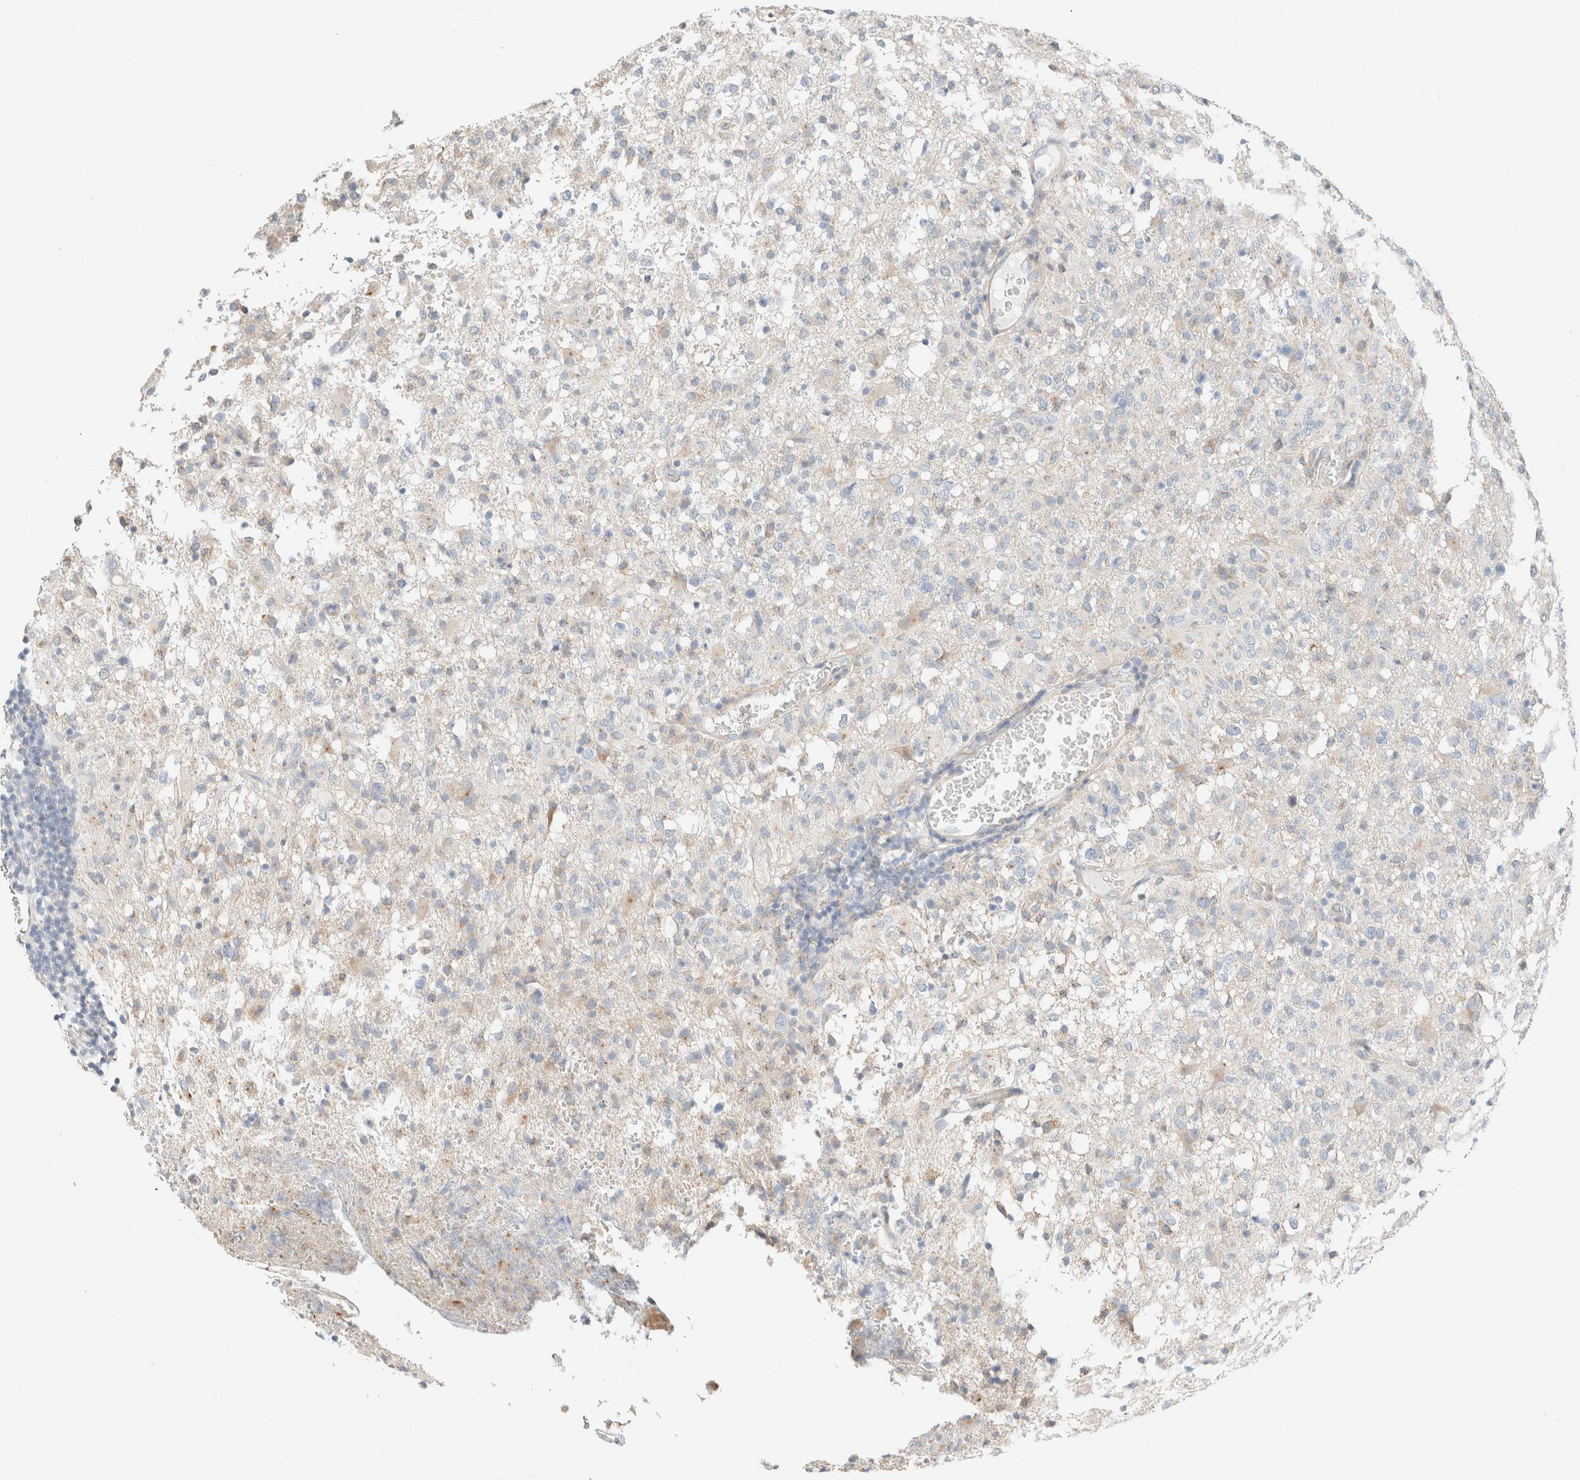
{"staining": {"intensity": "weak", "quantity": "<25%", "location": "cytoplasmic/membranous"}, "tissue": "glioma", "cell_type": "Tumor cells", "image_type": "cancer", "snomed": [{"axis": "morphology", "description": "Glioma, malignant, High grade"}, {"axis": "topography", "description": "Brain"}], "caption": "An immunohistochemistry photomicrograph of glioma is shown. There is no staining in tumor cells of glioma.", "gene": "PCM1", "patient": {"sex": "female", "age": 57}}